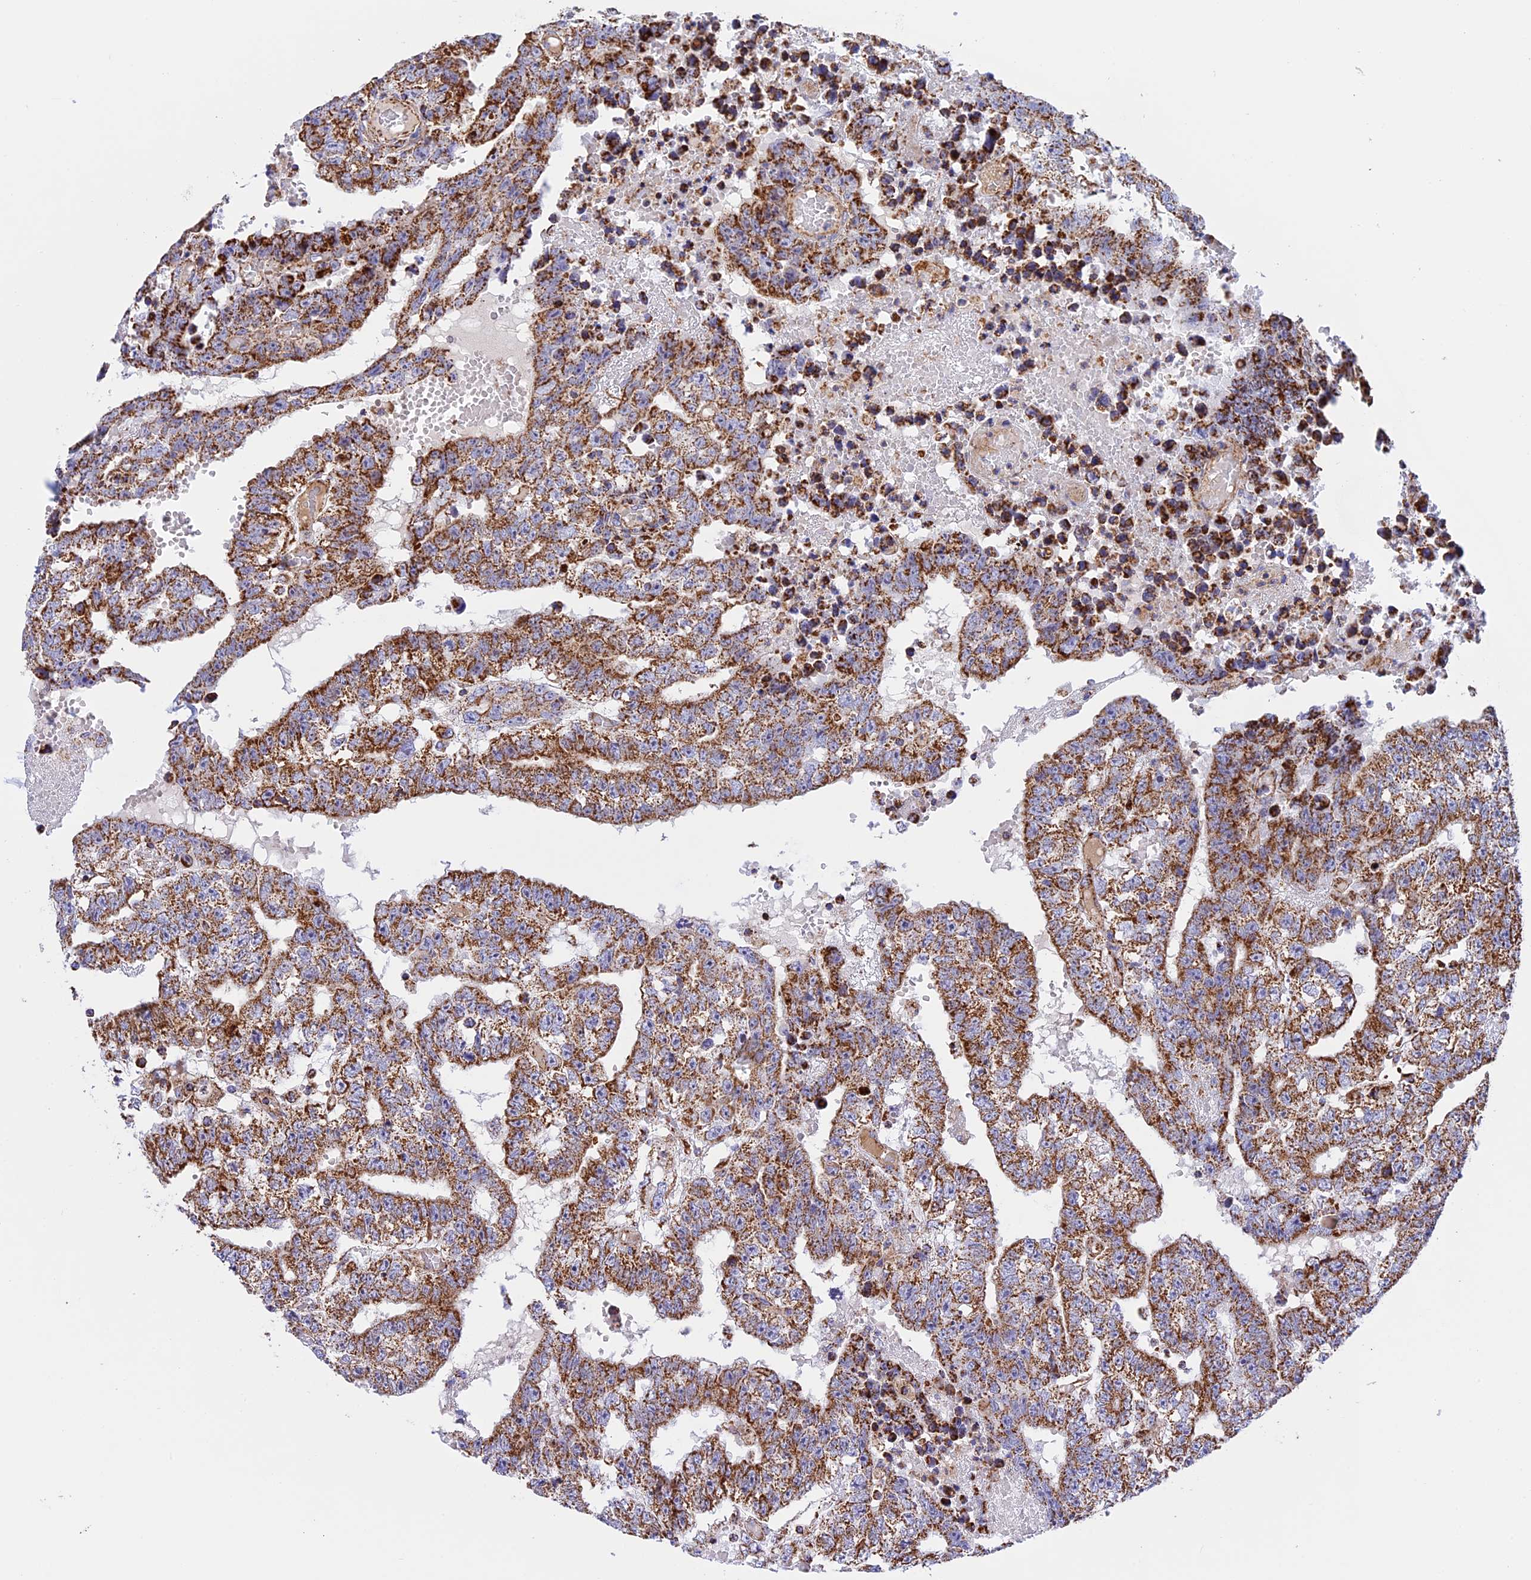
{"staining": {"intensity": "moderate", "quantity": ">75%", "location": "cytoplasmic/membranous"}, "tissue": "testis cancer", "cell_type": "Tumor cells", "image_type": "cancer", "snomed": [{"axis": "morphology", "description": "Carcinoma, Embryonal, NOS"}, {"axis": "topography", "description": "Testis"}], "caption": "IHC photomicrograph of human testis embryonal carcinoma stained for a protein (brown), which shows medium levels of moderate cytoplasmic/membranous staining in approximately >75% of tumor cells.", "gene": "UQCRB", "patient": {"sex": "male", "age": 25}}